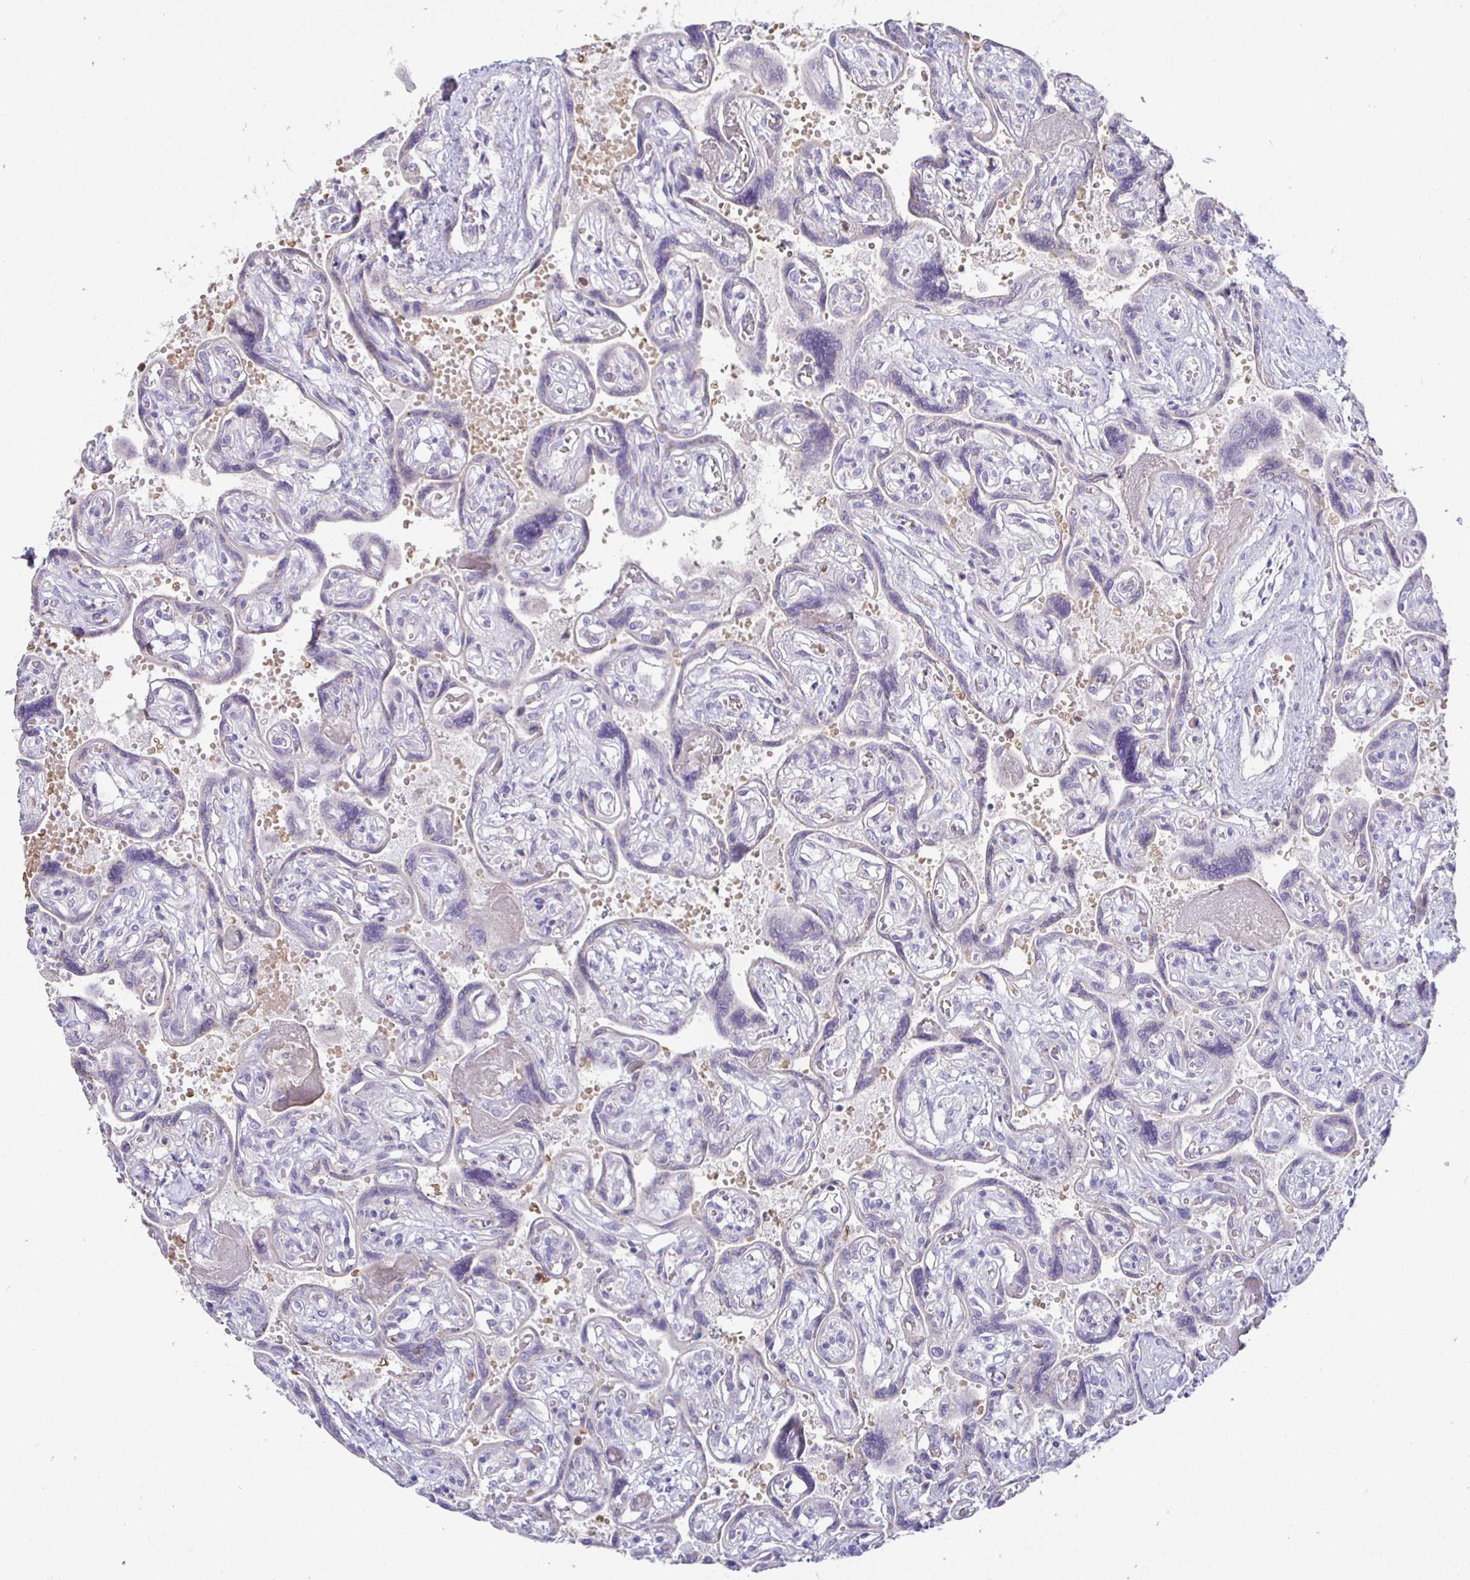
{"staining": {"intensity": "negative", "quantity": "none", "location": "none"}, "tissue": "placenta", "cell_type": "Decidual cells", "image_type": "normal", "snomed": [{"axis": "morphology", "description": "Normal tissue, NOS"}, {"axis": "topography", "description": "Placenta"}], "caption": "DAB immunohistochemical staining of unremarkable placenta demonstrates no significant staining in decidual cells.", "gene": "SIRPA", "patient": {"sex": "female", "age": 32}}